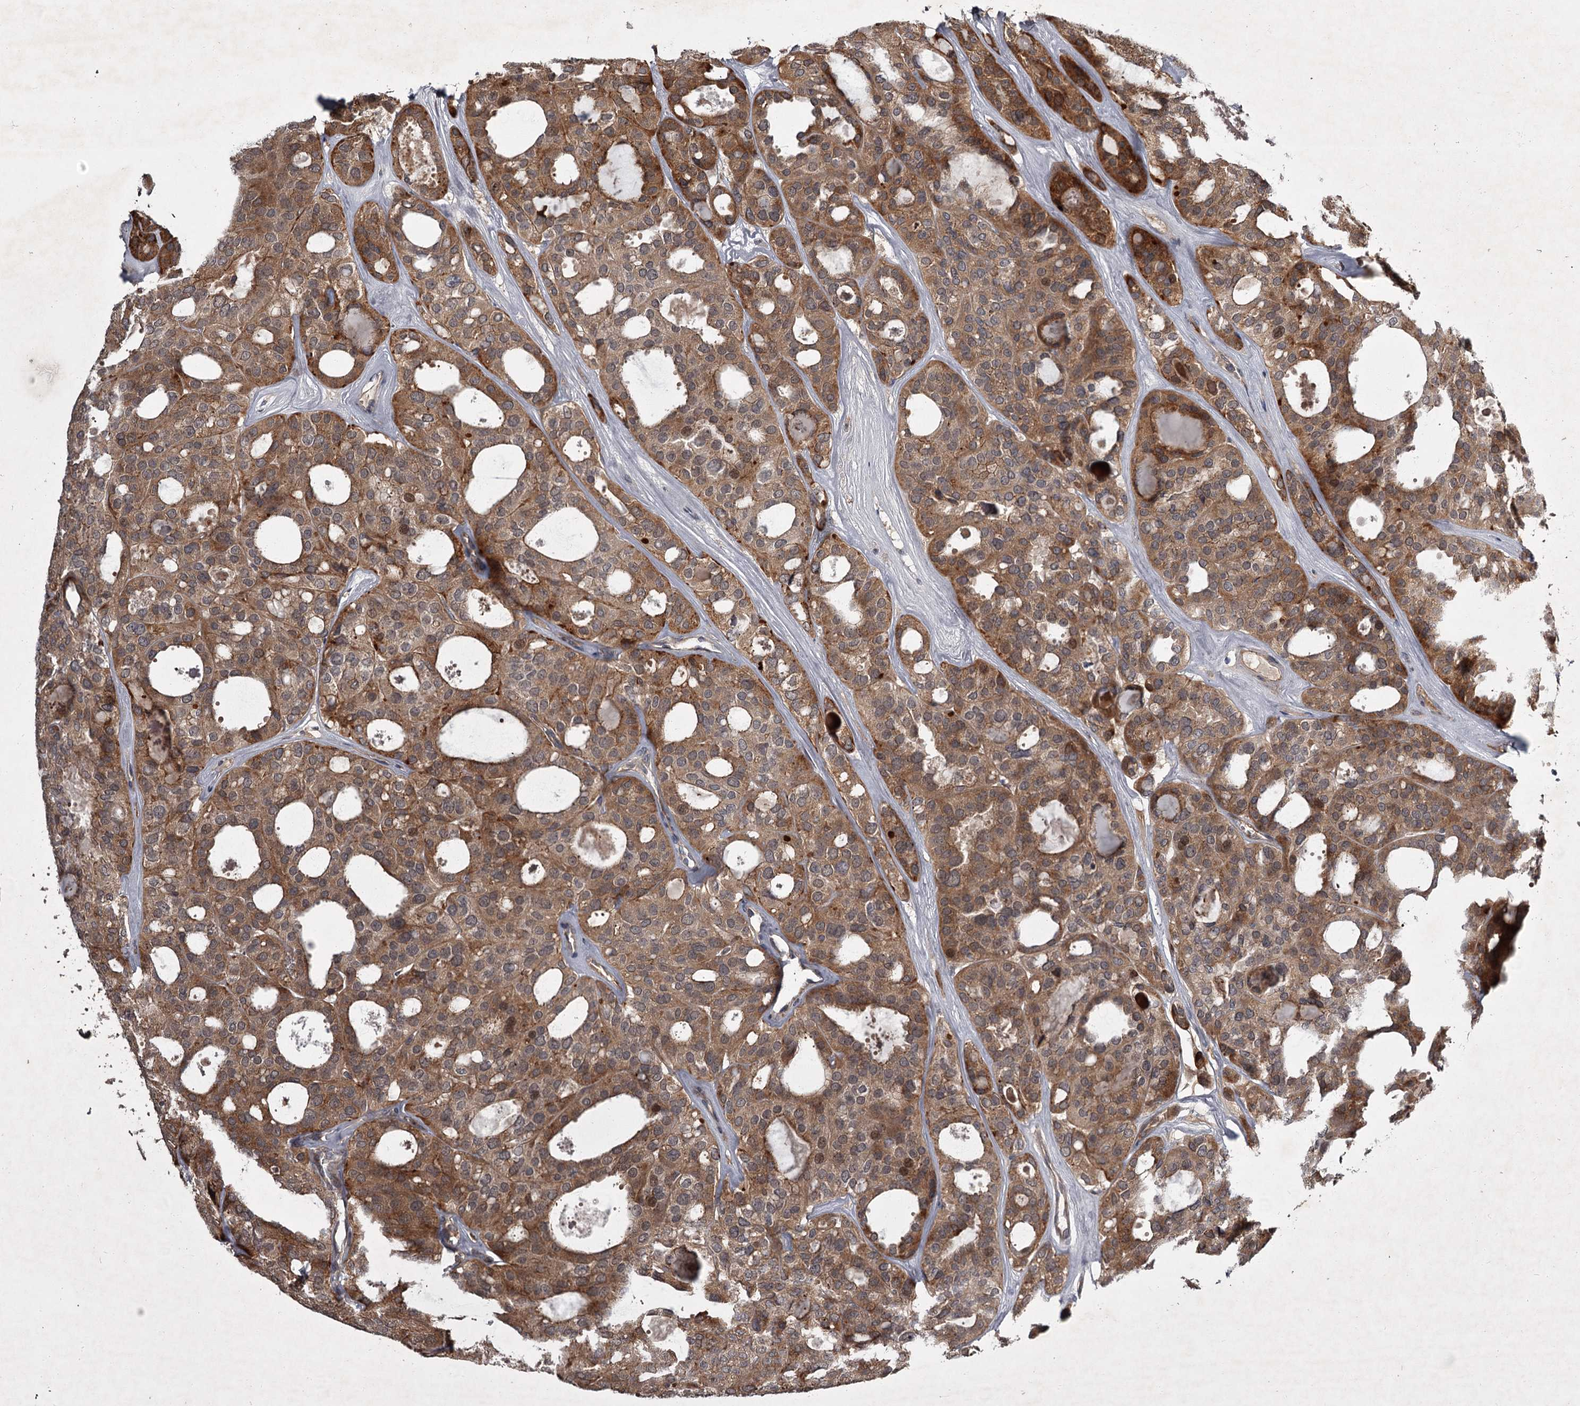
{"staining": {"intensity": "moderate", "quantity": ">75%", "location": "cytoplasmic/membranous"}, "tissue": "thyroid cancer", "cell_type": "Tumor cells", "image_type": "cancer", "snomed": [{"axis": "morphology", "description": "Follicular adenoma carcinoma, NOS"}, {"axis": "topography", "description": "Thyroid gland"}], "caption": "Immunohistochemistry (IHC) histopathology image of neoplastic tissue: human thyroid cancer (follicular adenoma carcinoma) stained using immunohistochemistry displays medium levels of moderate protein expression localized specifically in the cytoplasmic/membranous of tumor cells, appearing as a cytoplasmic/membranous brown color.", "gene": "UNC93B1", "patient": {"sex": "male", "age": 75}}